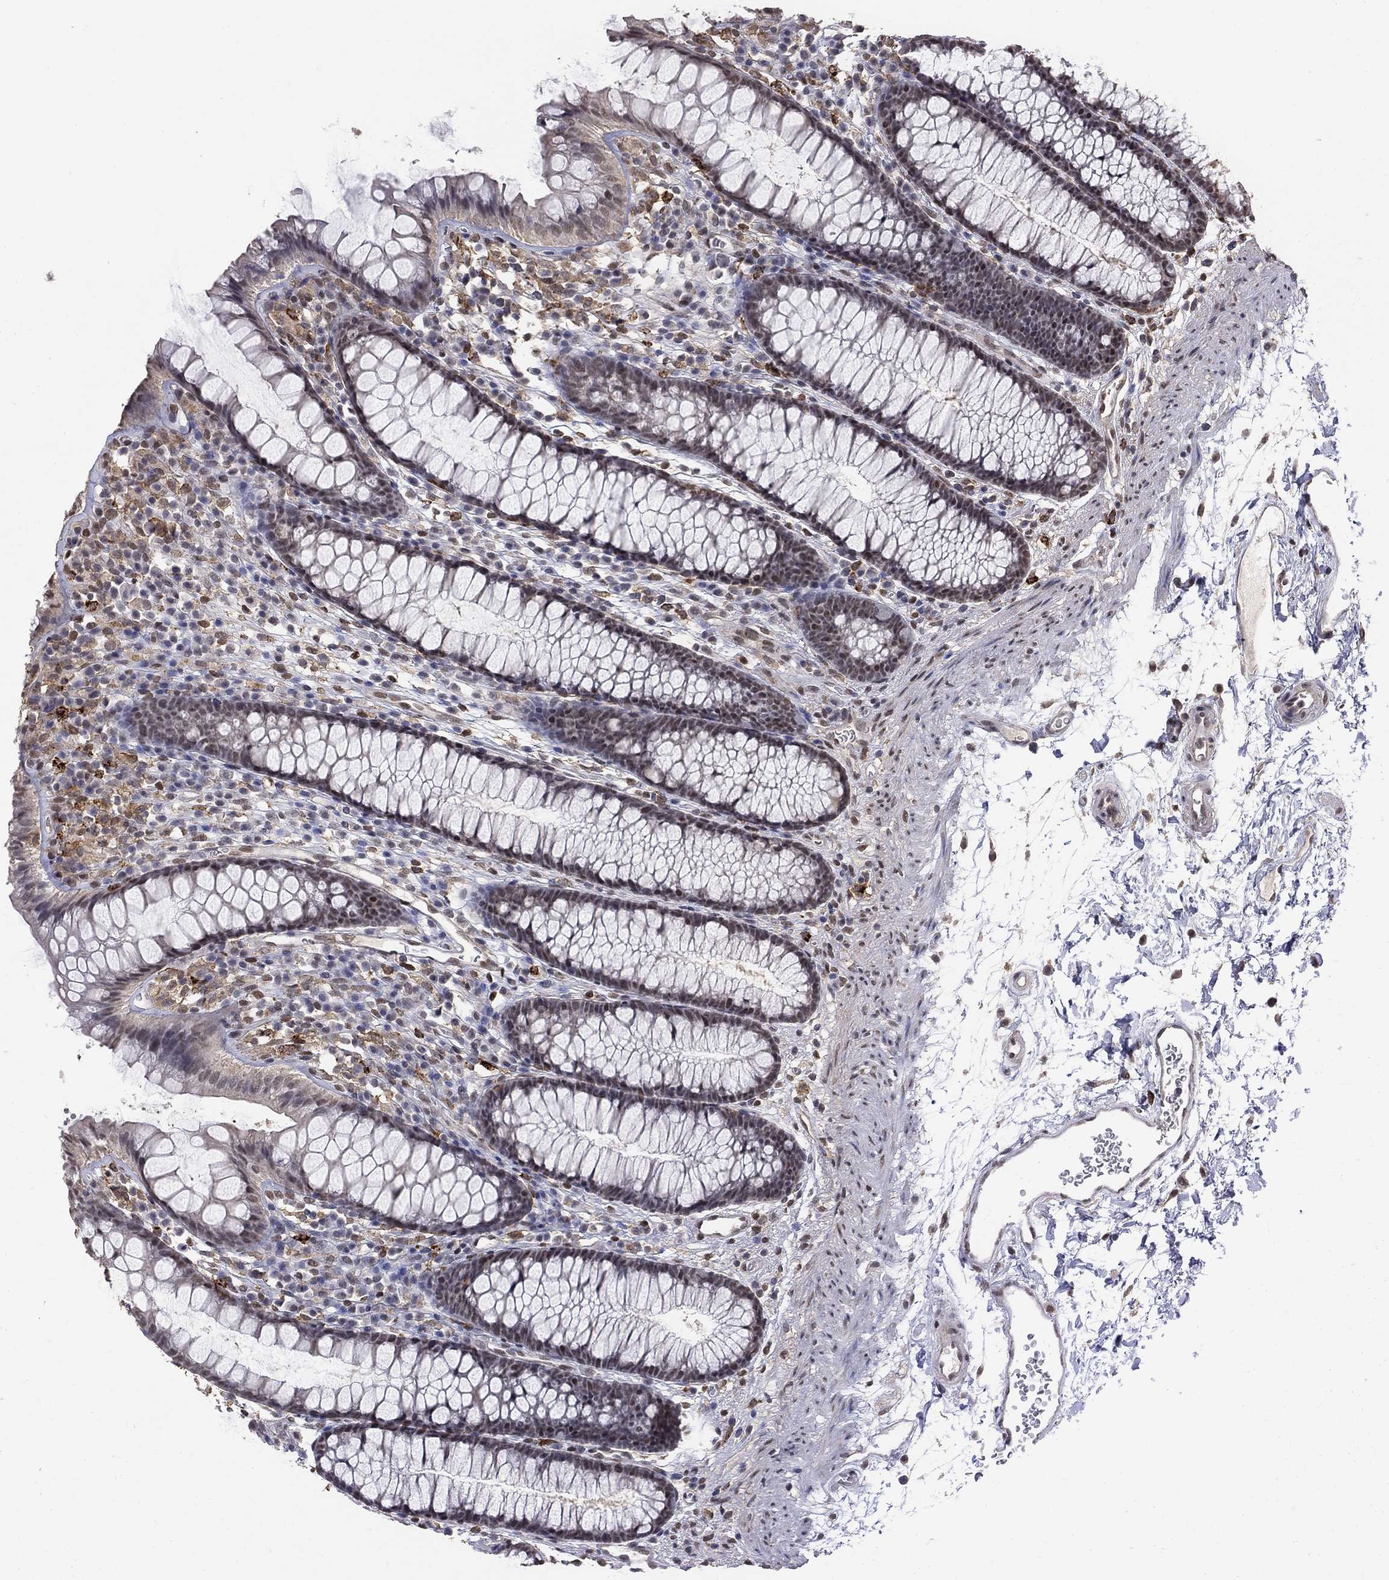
{"staining": {"intensity": "moderate", "quantity": "<25%", "location": "nuclear"}, "tissue": "colon", "cell_type": "Endothelial cells", "image_type": "normal", "snomed": [{"axis": "morphology", "description": "Normal tissue, NOS"}, {"axis": "topography", "description": "Colon"}], "caption": "Endothelial cells reveal low levels of moderate nuclear positivity in about <25% of cells in normal colon.", "gene": "GRIA3", "patient": {"sex": "male", "age": 76}}